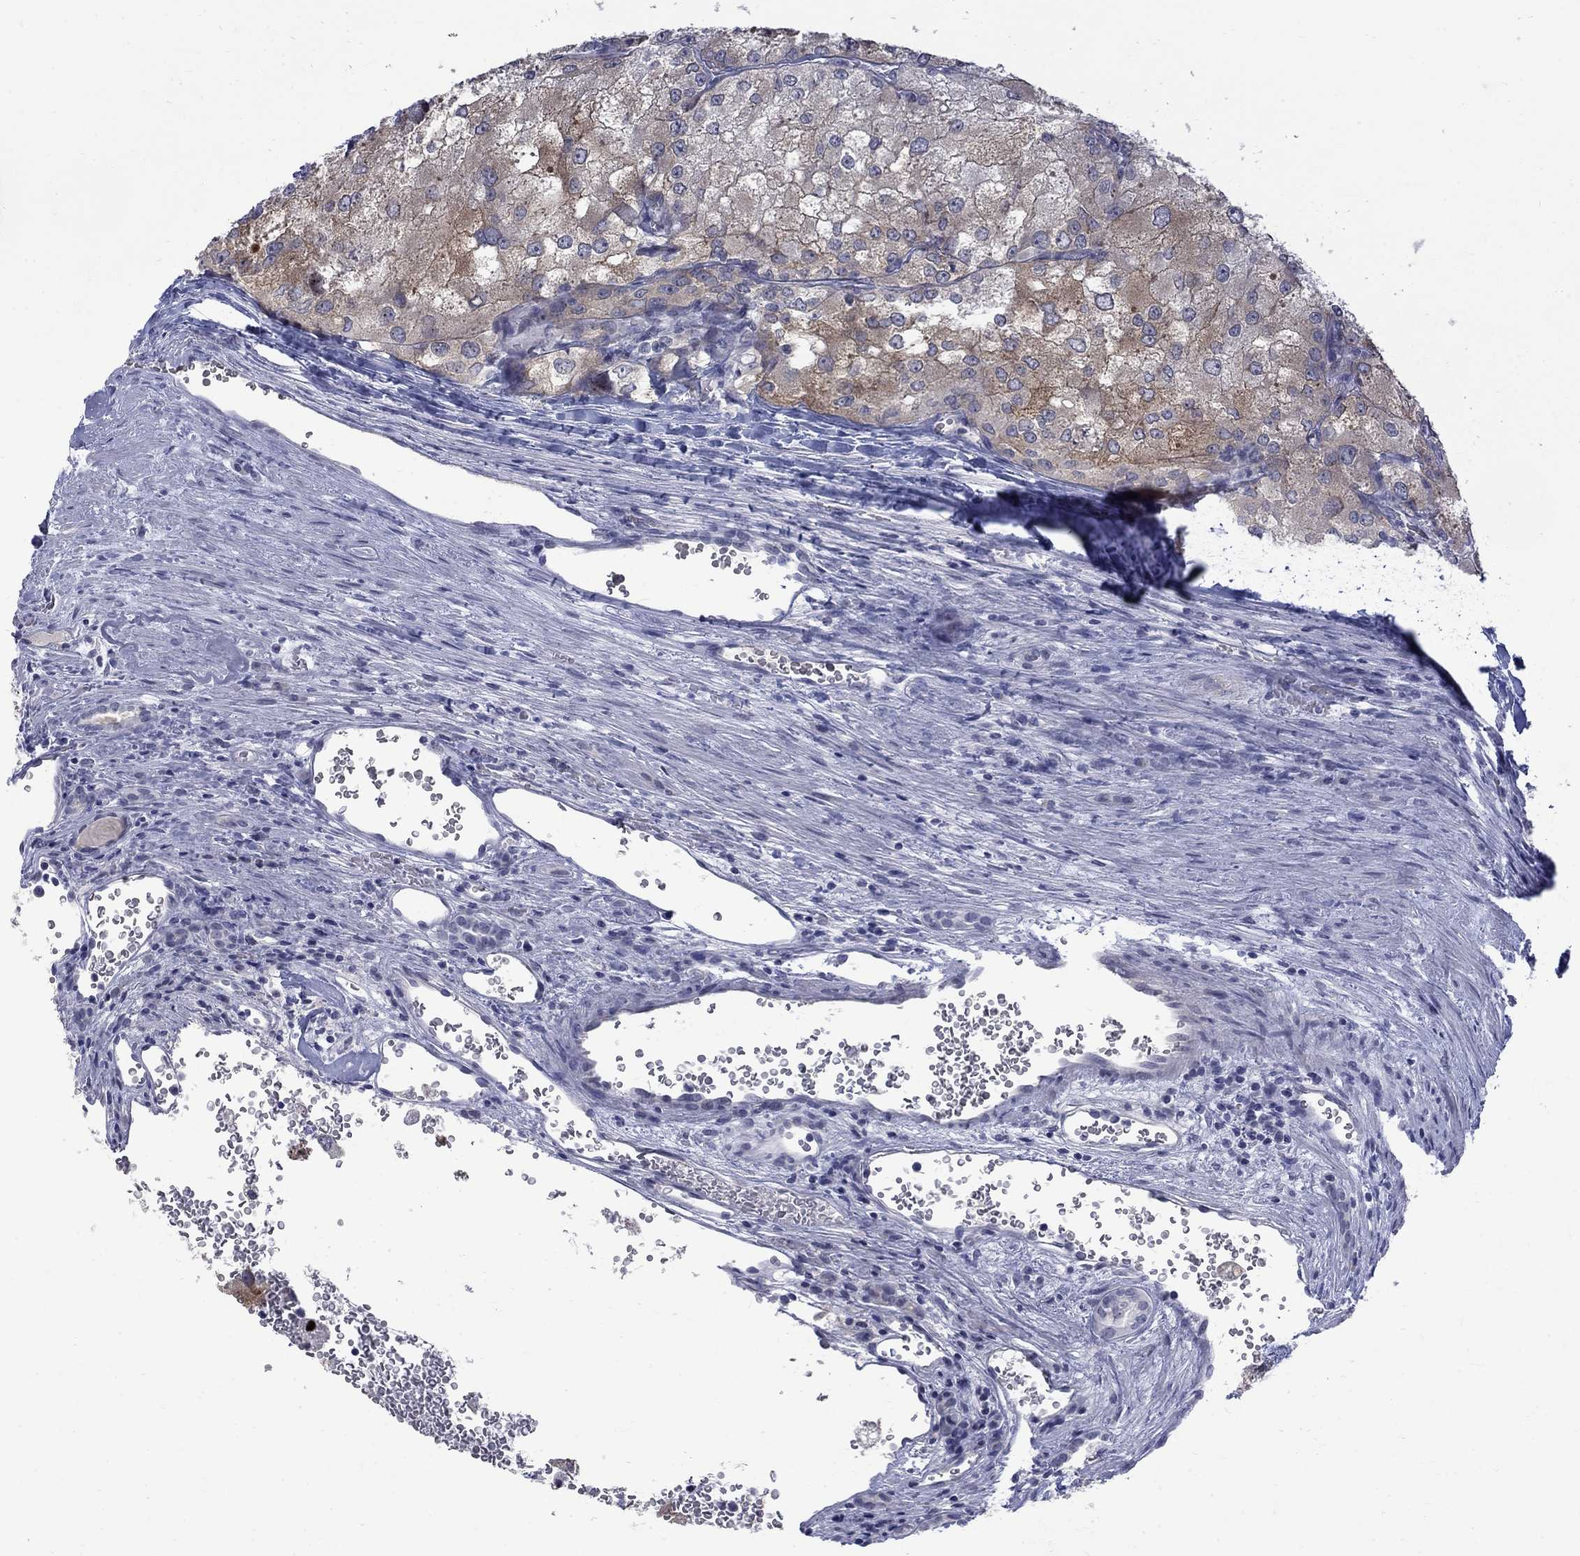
{"staining": {"intensity": "weak", "quantity": "<25%", "location": "cytoplasmic/membranous"}, "tissue": "renal cancer", "cell_type": "Tumor cells", "image_type": "cancer", "snomed": [{"axis": "morphology", "description": "Adenocarcinoma, NOS"}, {"axis": "topography", "description": "Kidney"}], "caption": "This is an immunohistochemistry (IHC) micrograph of human renal adenocarcinoma. There is no staining in tumor cells.", "gene": "CTNND2", "patient": {"sex": "female", "age": 70}}